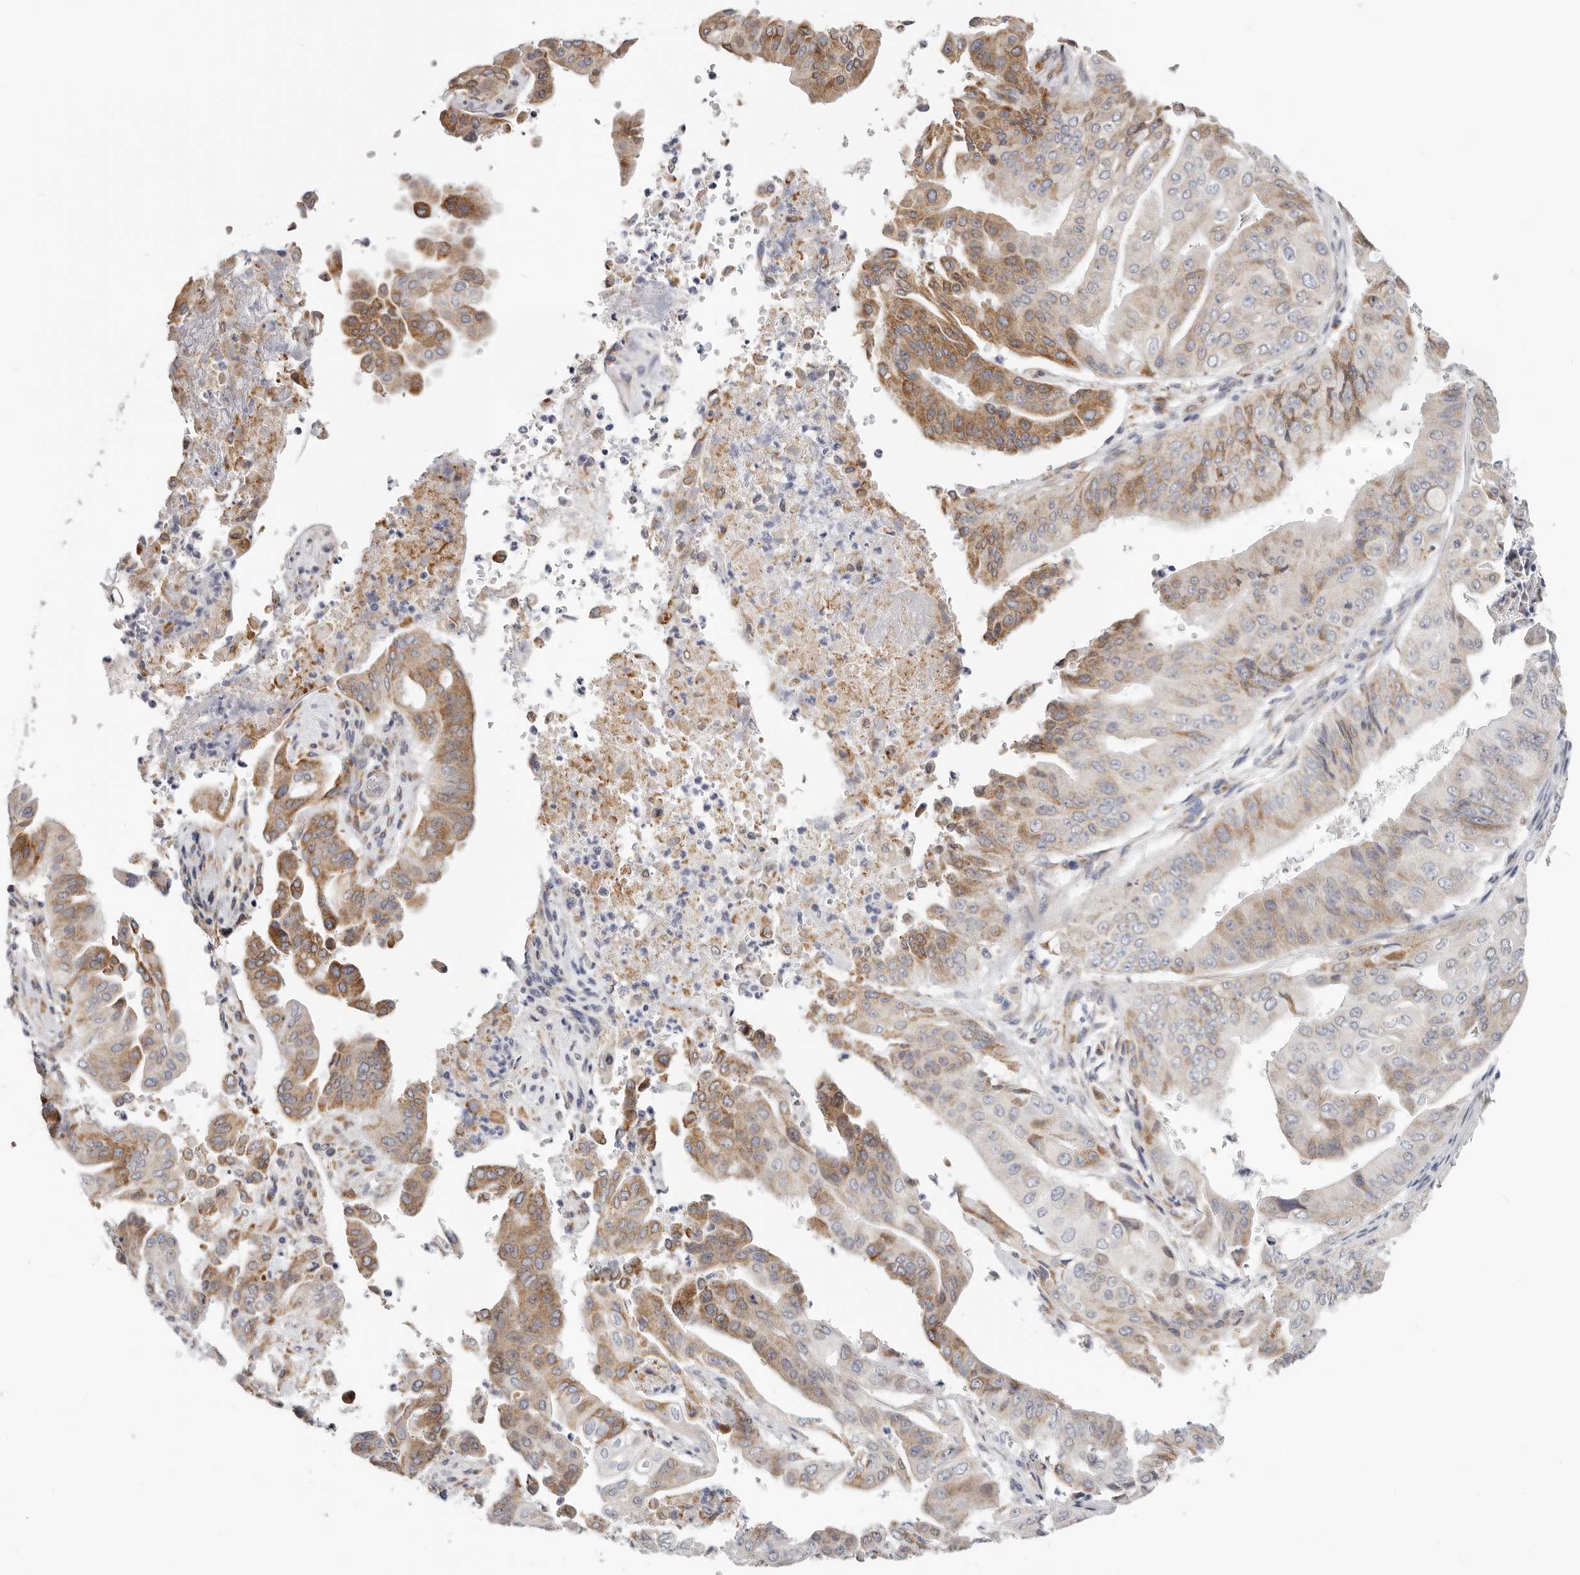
{"staining": {"intensity": "moderate", "quantity": "25%-75%", "location": "cytoplasmic/membranous"}, "tissue": "pancreatic cancer", "cell_type": "Tumor cells", "image_type": "cancer", "snomed": [{"axis": "morphology", "description": "Adenocarcinoma, NOS"}, {"axis": "topography", "description": "Pancreas"}], "caption": "Moderate cytoplasmic/membranous expression is seen in approximately 25%-75% of tumor cells in adenocarcinoma (pancreatic).", "gene": "IL32", "patient": {"sex": "female", "age": 77}}